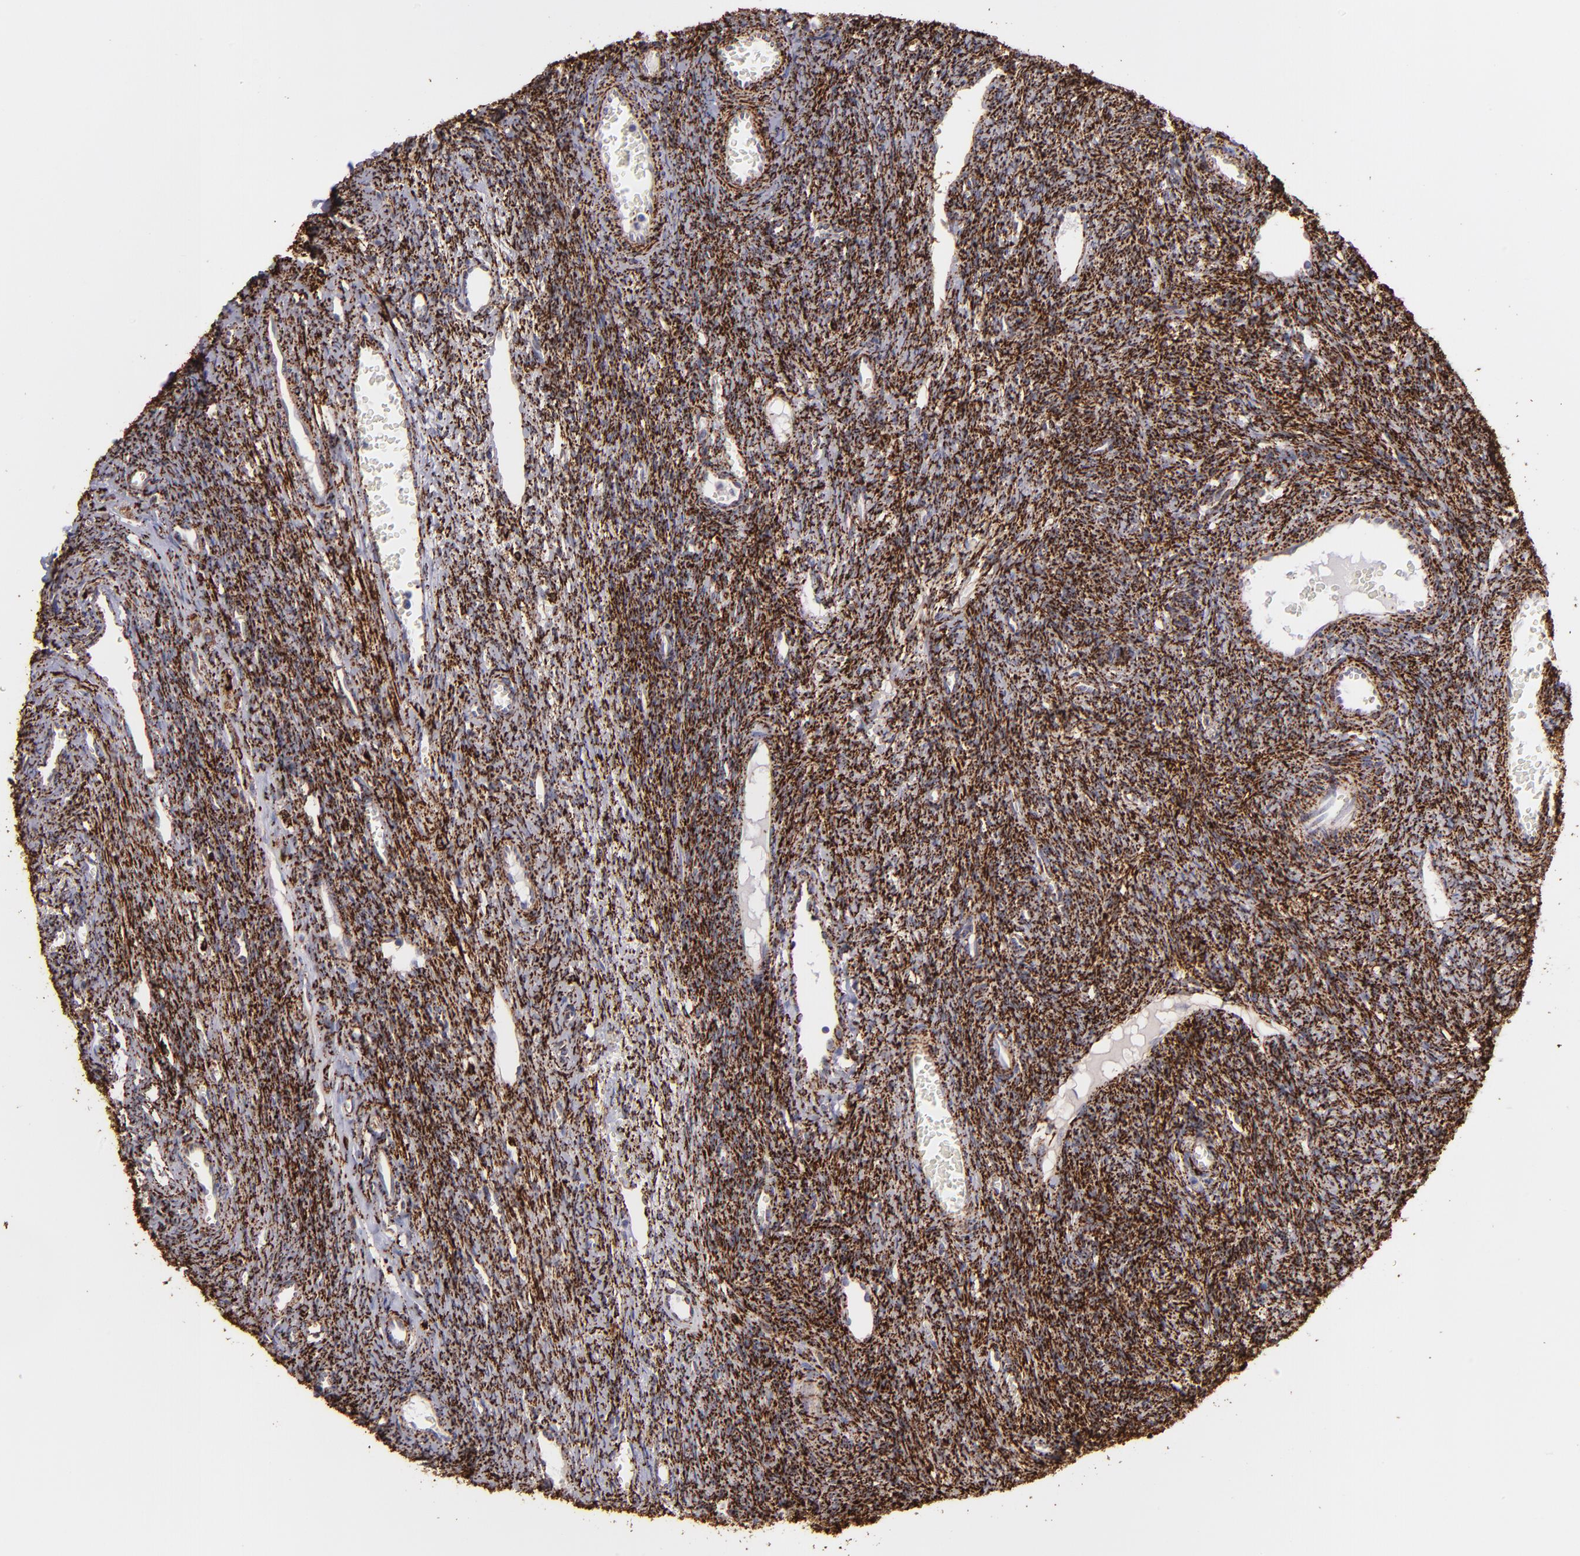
{"staining": {"intensity": "strong", "quantity": ">75%", "location": "cytoplasmic/membranous"}, "tissue": "ovary", "cell_type": "Ovarian stroma cells", "image_type": "normal", "snomed": [{"axis": "morphology", "description": "Normal tissue, NOS"}, {"axis": "topography", "description": "Ovary"}], "caption": "High-power microscopy captured an immunohistochemistry photomicrograph of unremarkable ovary, revealing strong cytoplasmic/membranous positivity in approximately >75% of ovarian stroma cells. The staining was performed using DAB (3,3'-diaminobenzidine) to visualize the protein expression in brown, while the nuclei were stained in blue with hematoxylin (Magnification: 20x).", "gene": "MAOB", "patient": {"sex": "female", "age": 39}}